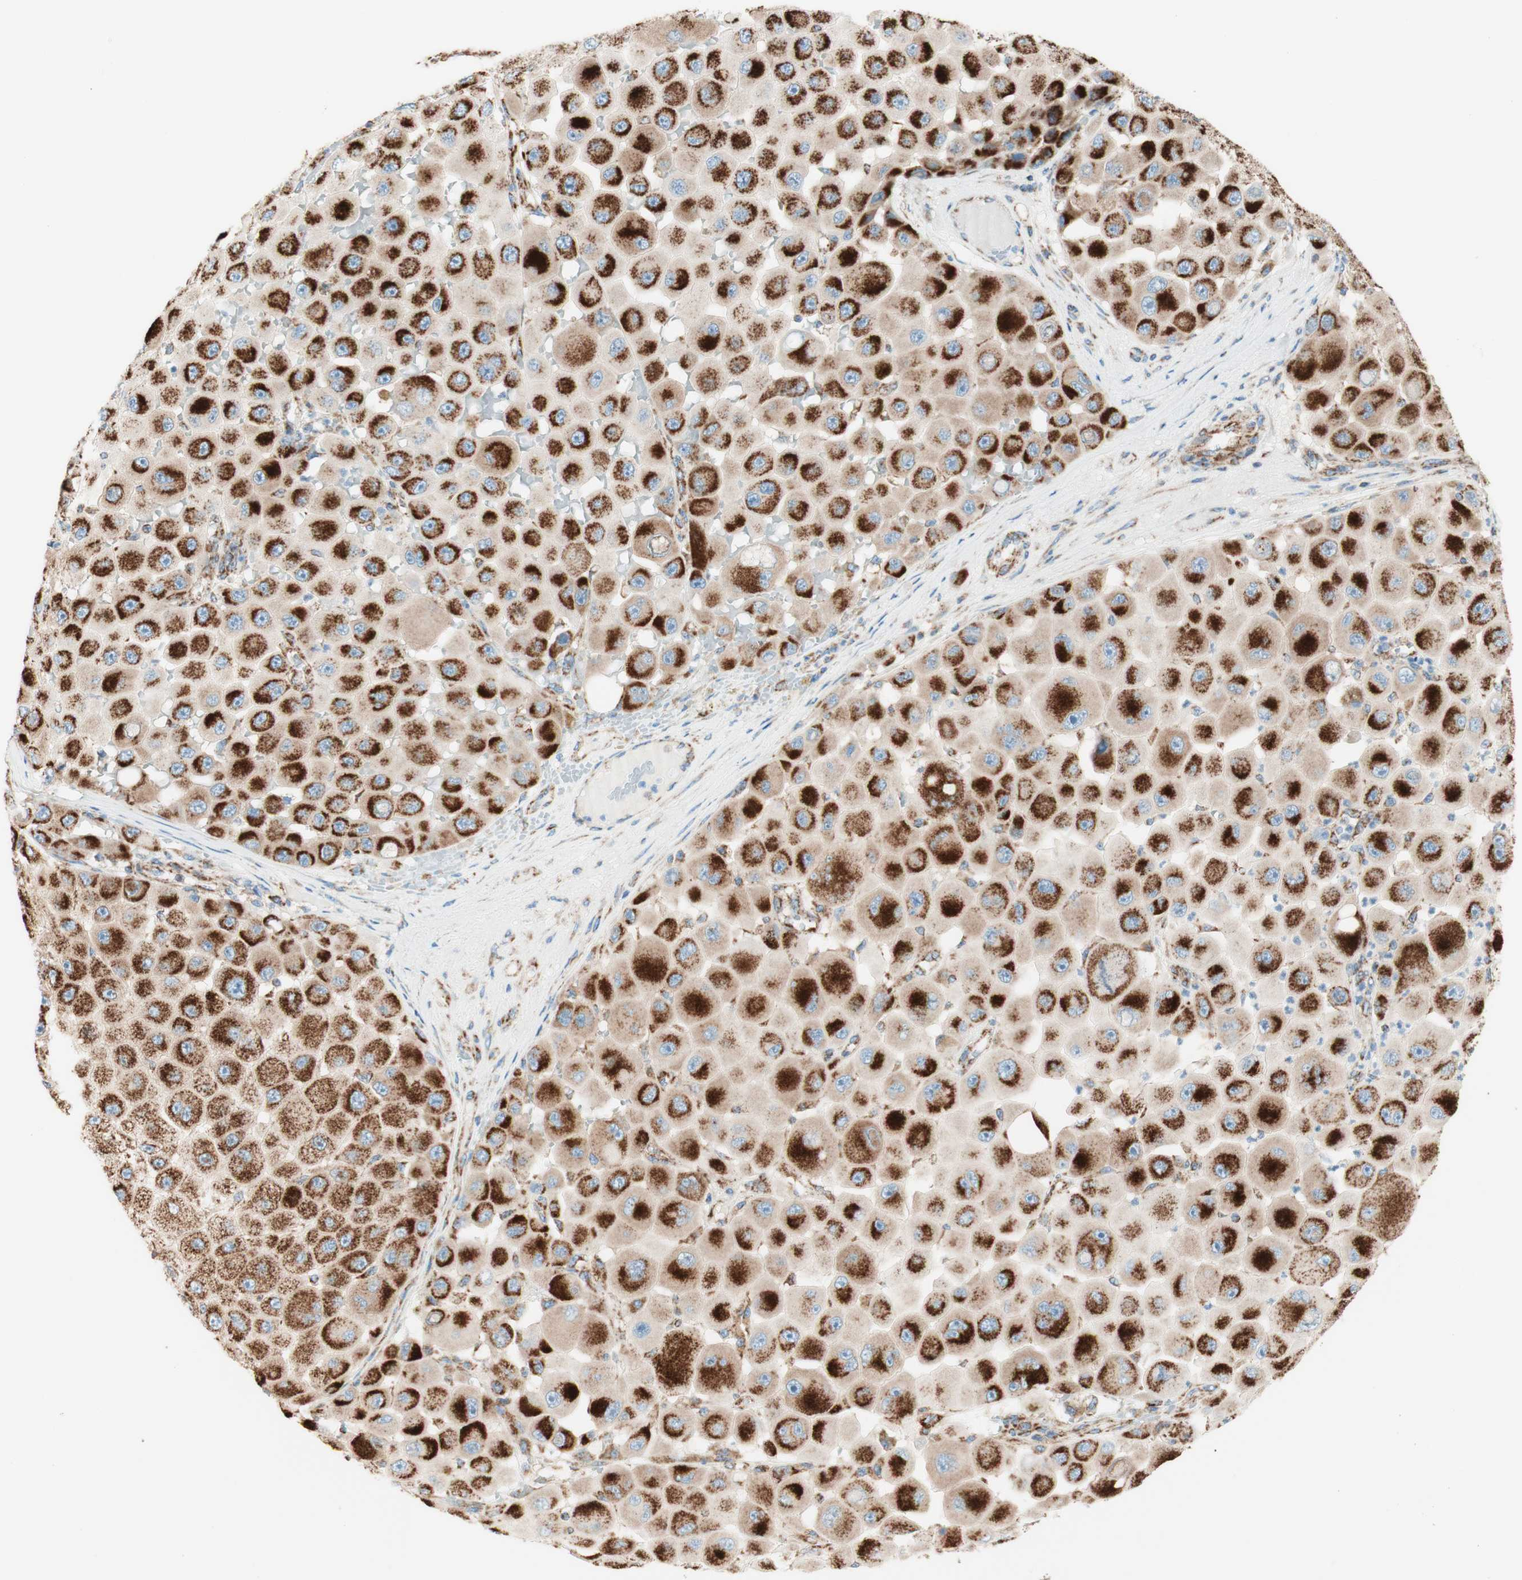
{"staining": {"intensity": "strong", "quantity": ">75%", "location": "cytoplasmic/membranous"}, "tissue": "melanoma", "cell_type": "Tumor cells", "image_type": "cancer", "snomed": [{"axis": "morphology", "description": "Malignant melanoma, NOS"}, {"axis": "topography", "description": "Skin"}], "caption": "Immunohistochemical staining of melanoma demonstrates high levels of strong cytoplasmic/membranous protein positivity in approximately >75% of tumor cells. The staining is performed using DAB brown chromogen to label protein expression. The nuclei are counter-stained blue using hematoxylin.", "gene": "TOMM20", "patient": {"sex": "female", "age": 81}}